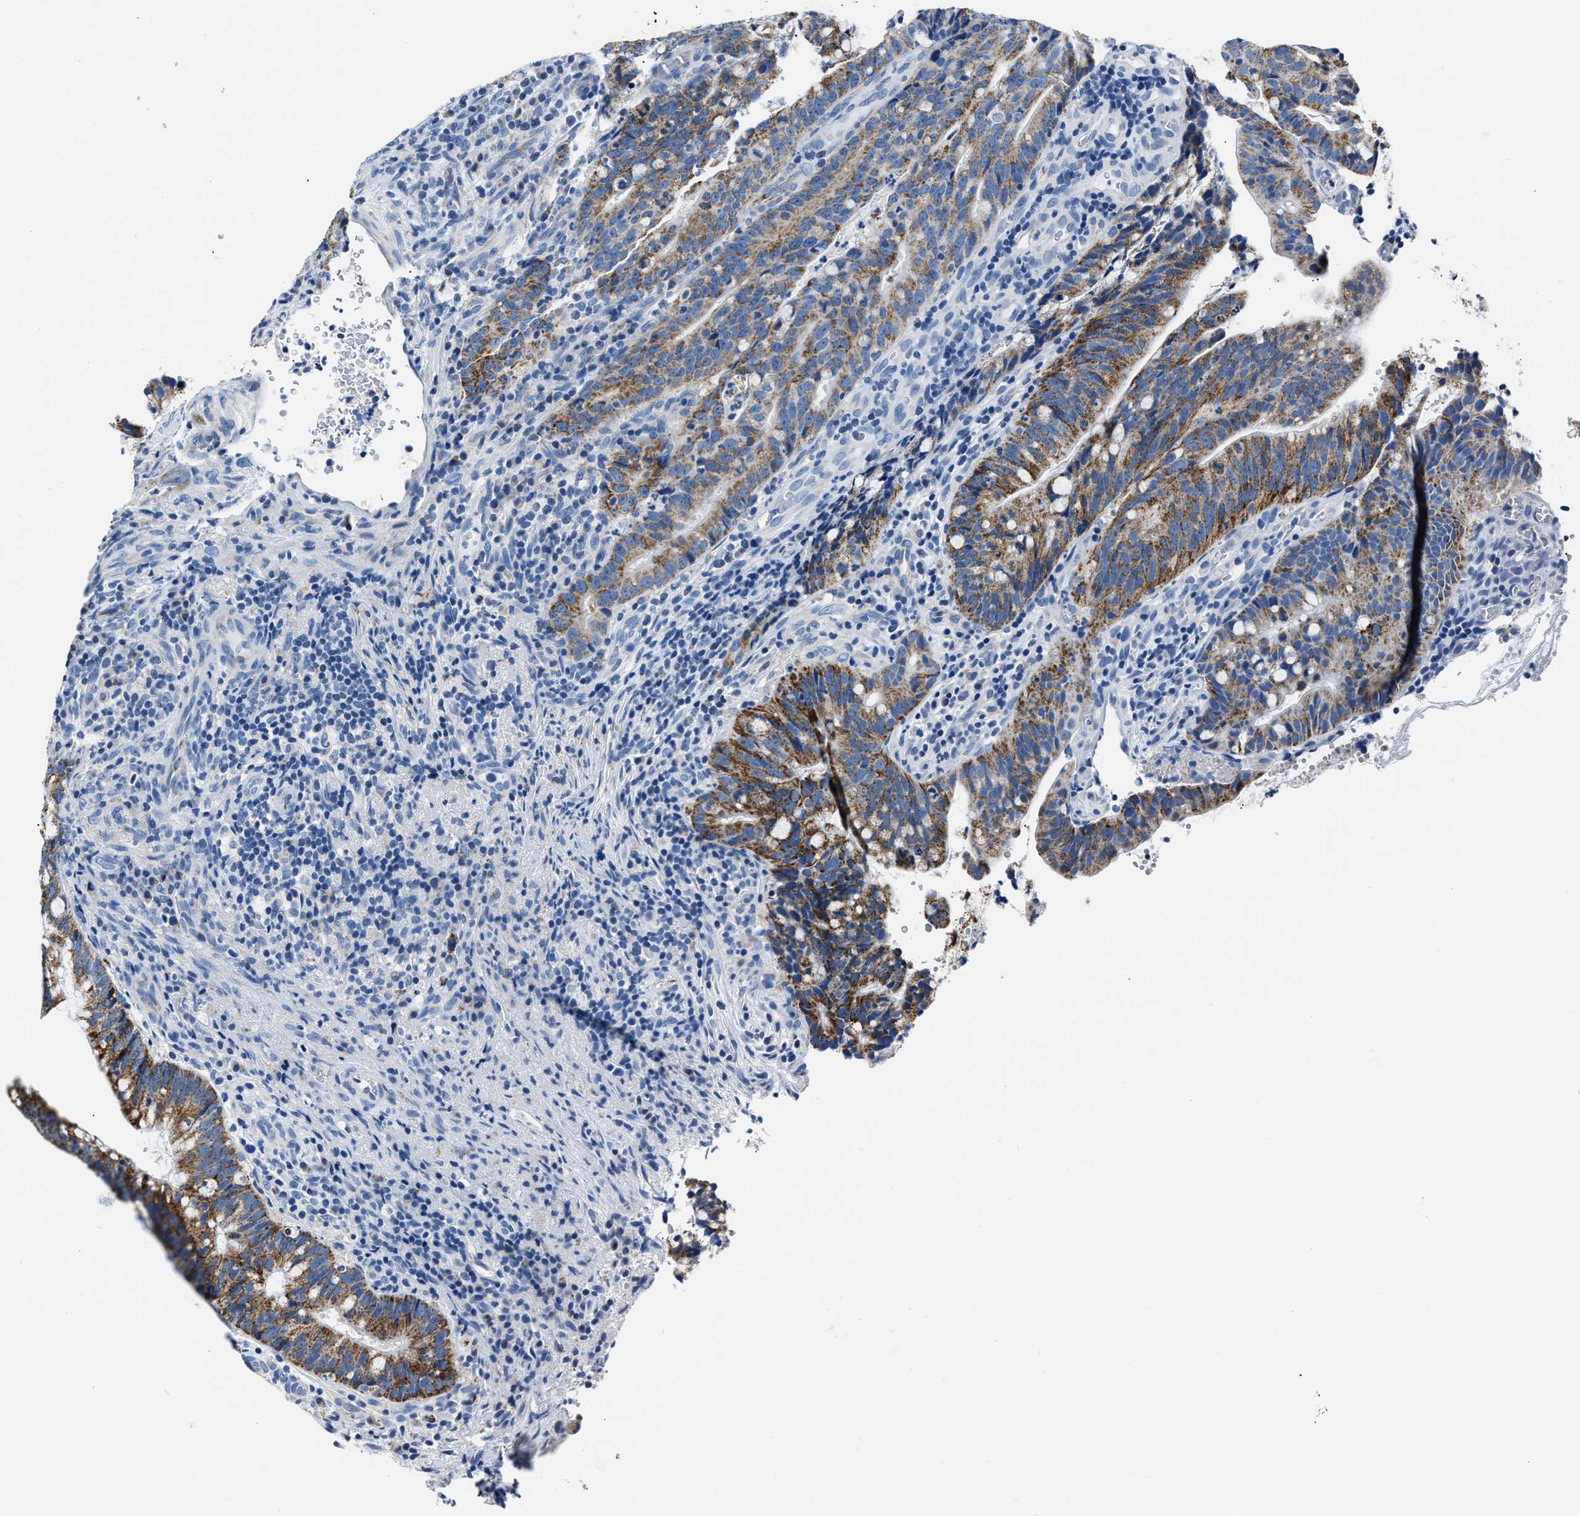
{"staining": {"intensity": "strong", "quantity": ">75%", "location": "cytoplasmic/membranous"}, "tissue": "colorectal cancer", "cell_type": "Tumor cells", "image_type": "cancer", "snomed": [{"axis": "morphology", "description": "Adenocarcinoma, NOS"}, {"axis": "topography", "description": "Colon"}], "caption": "This is a micrograph of immunohistochemistry staining of colorectal adenocarcinoma, which shows strong staining in the cytoplasmic/membranous of tumor cells.", "gene": "AMACR", "patient": {"sex": "female", "age": 66}}